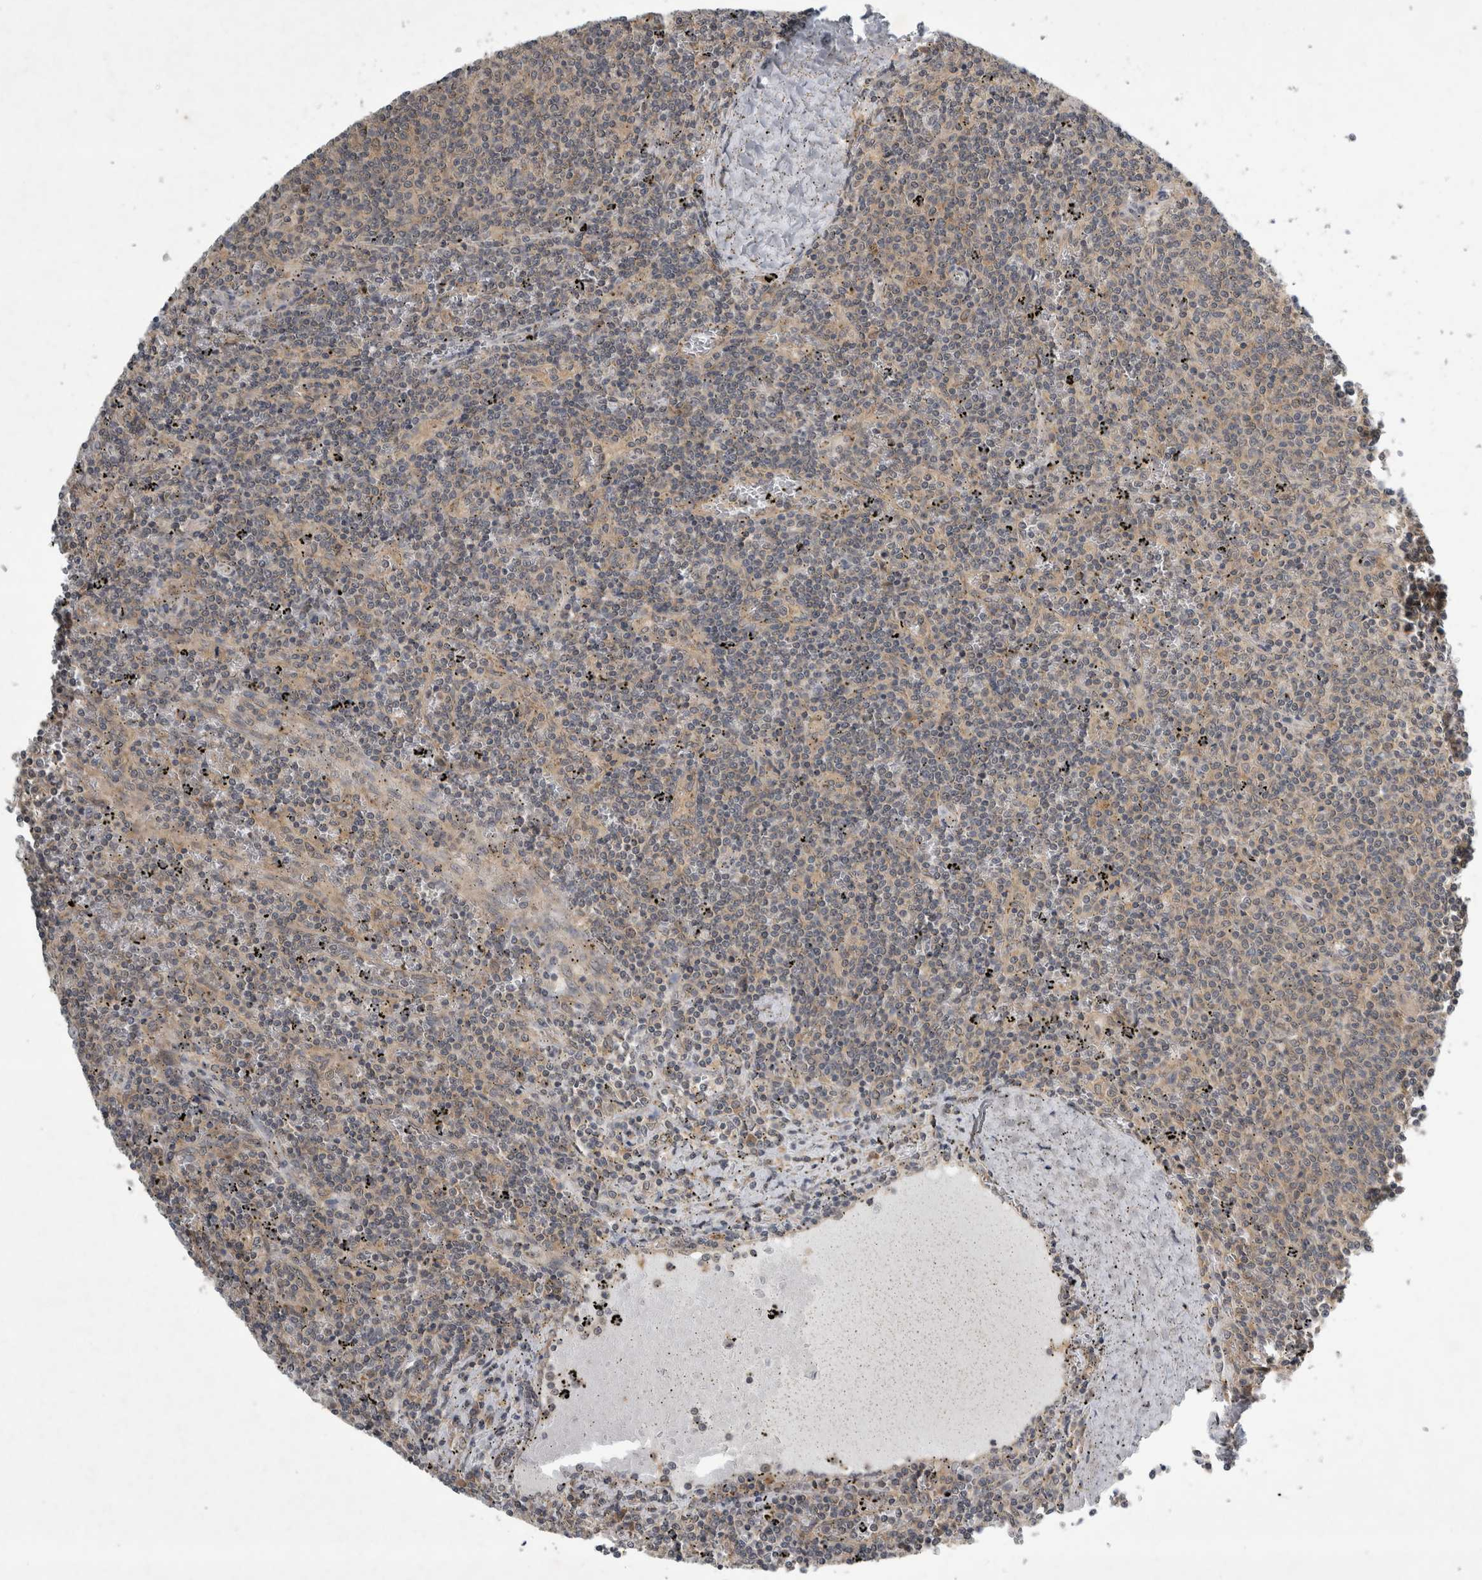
{"staining": {"intensity": "weak", "quantity": "<25%", "location": "cytoplasmic/membranous"}, "tissue": "lymphoma", "cell_type": "Tumor cells", "image_type": "cancer", "snomed": [{"axis": "morphology", "description": "Malignant lymphoma, non-Hodgkin's type, Low grade"}, {"axis": "topography", "description": "Spleen"}], "caption": "Immunohistochemistry (IHC) photomicrograph of neoplastic tissue: malignant lymphoma, non-Hodgkin's type (low-grade) stained with DAB (3,3'-diaminobenzidine) shows no significant protein positivity in tumor cells. The staining was performed using DAB (3,3'-diaminobenzidine) to visualize the protein expression in brown, while the nuclei were stained in blue with hematoxylin (Magnification: 20x).", "gene": "AASDHPPT", "patient": {"sex": "female", "age": 50}}